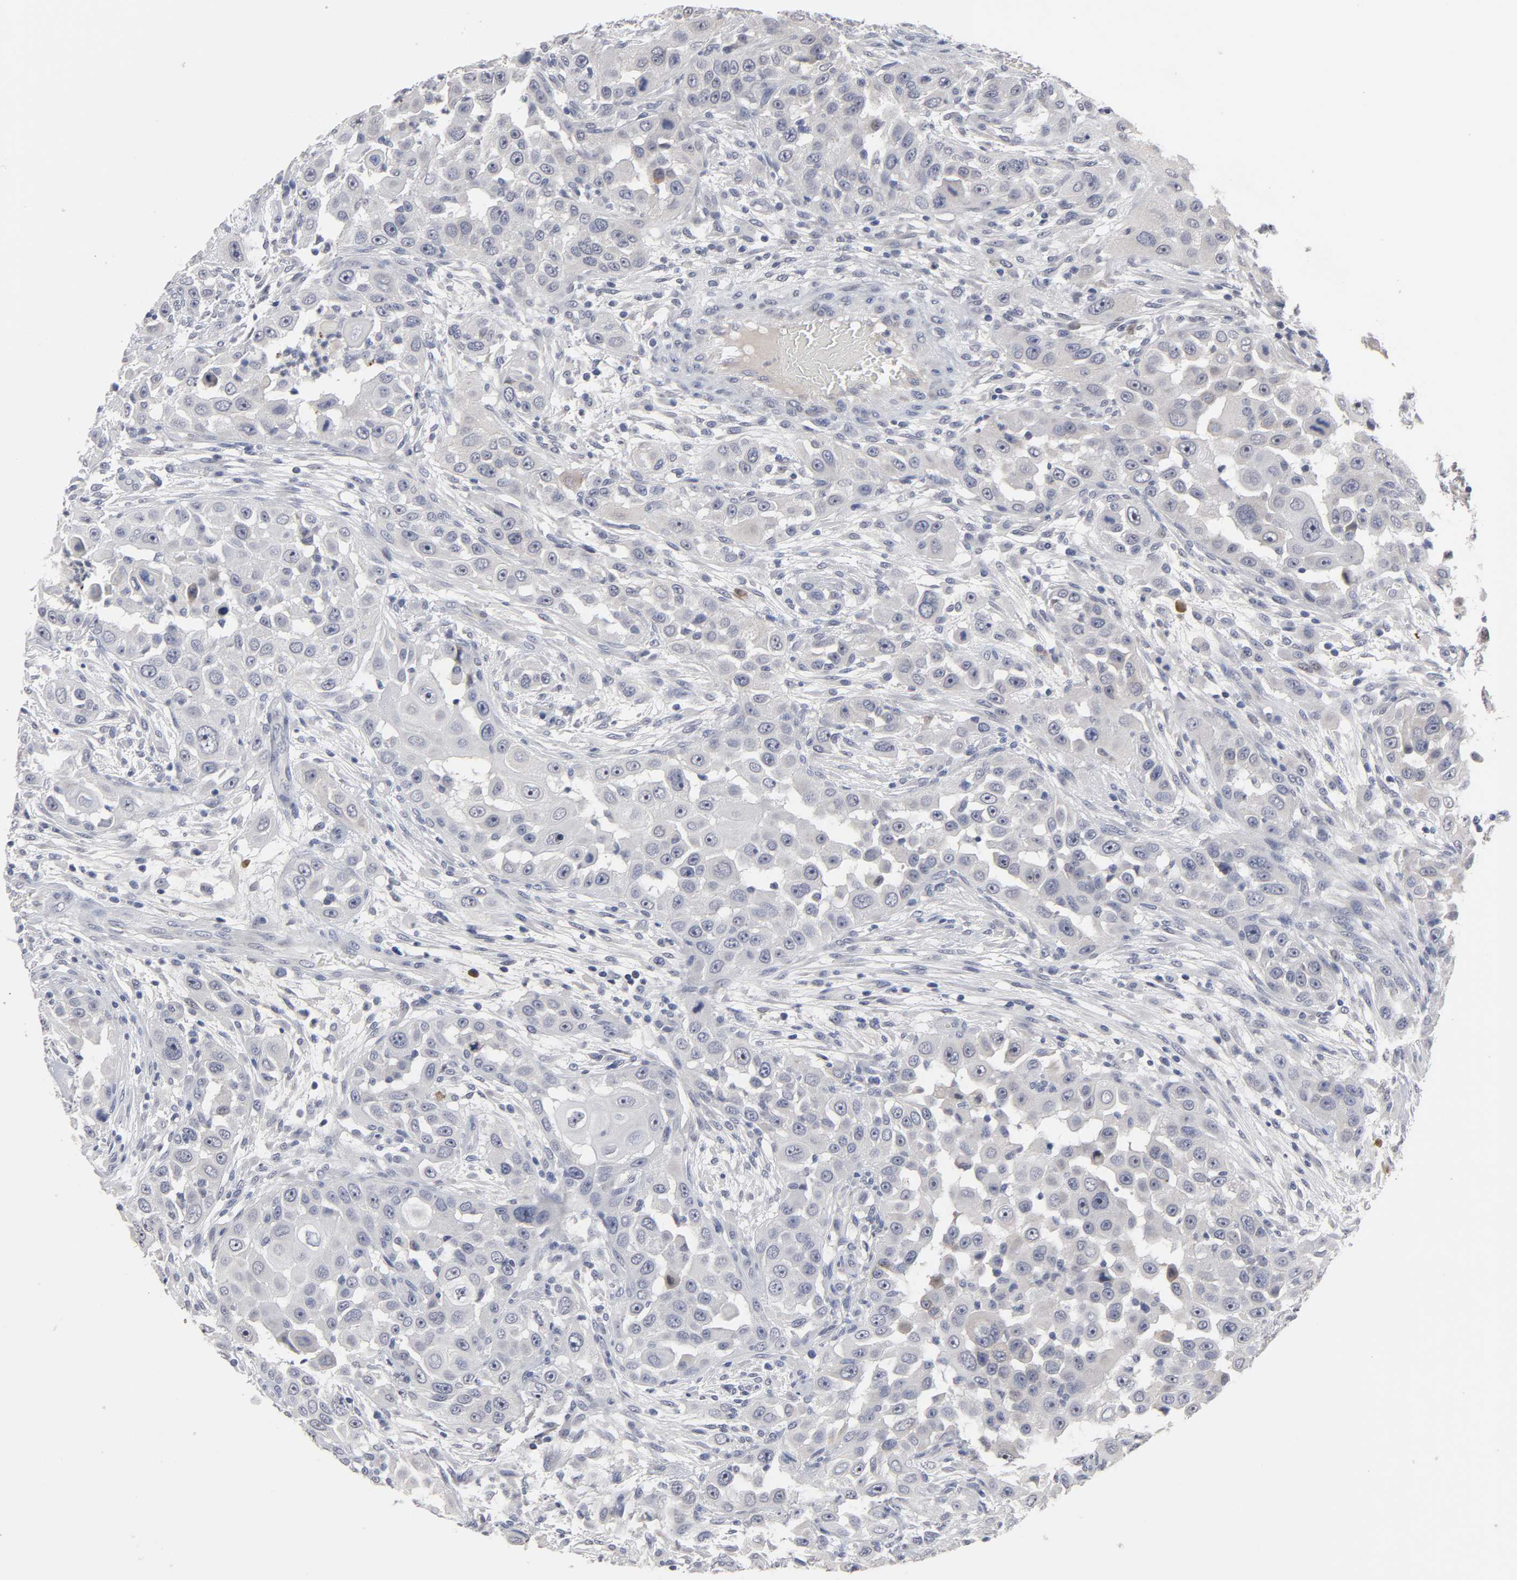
{"staining": {"intensity": "negative", "quantity": "none", "location": "none"}, "tissue": "head and neck cancer", "cell_type": "Tumor cells", "image_type": "cancer", "snomed": [{"axis": "morphology", "description": "Carcinoma, NOS"}, {"axis": "topography", "description": "Head-Neck"}], "caption": "High power microscopy photomicrograph of an IHC image of head and neck cancer (carcinoma), revealing no significant staining in tumor cells.", "gene": "HNF4A", "patient": {"sex": "male", "age": 87}}